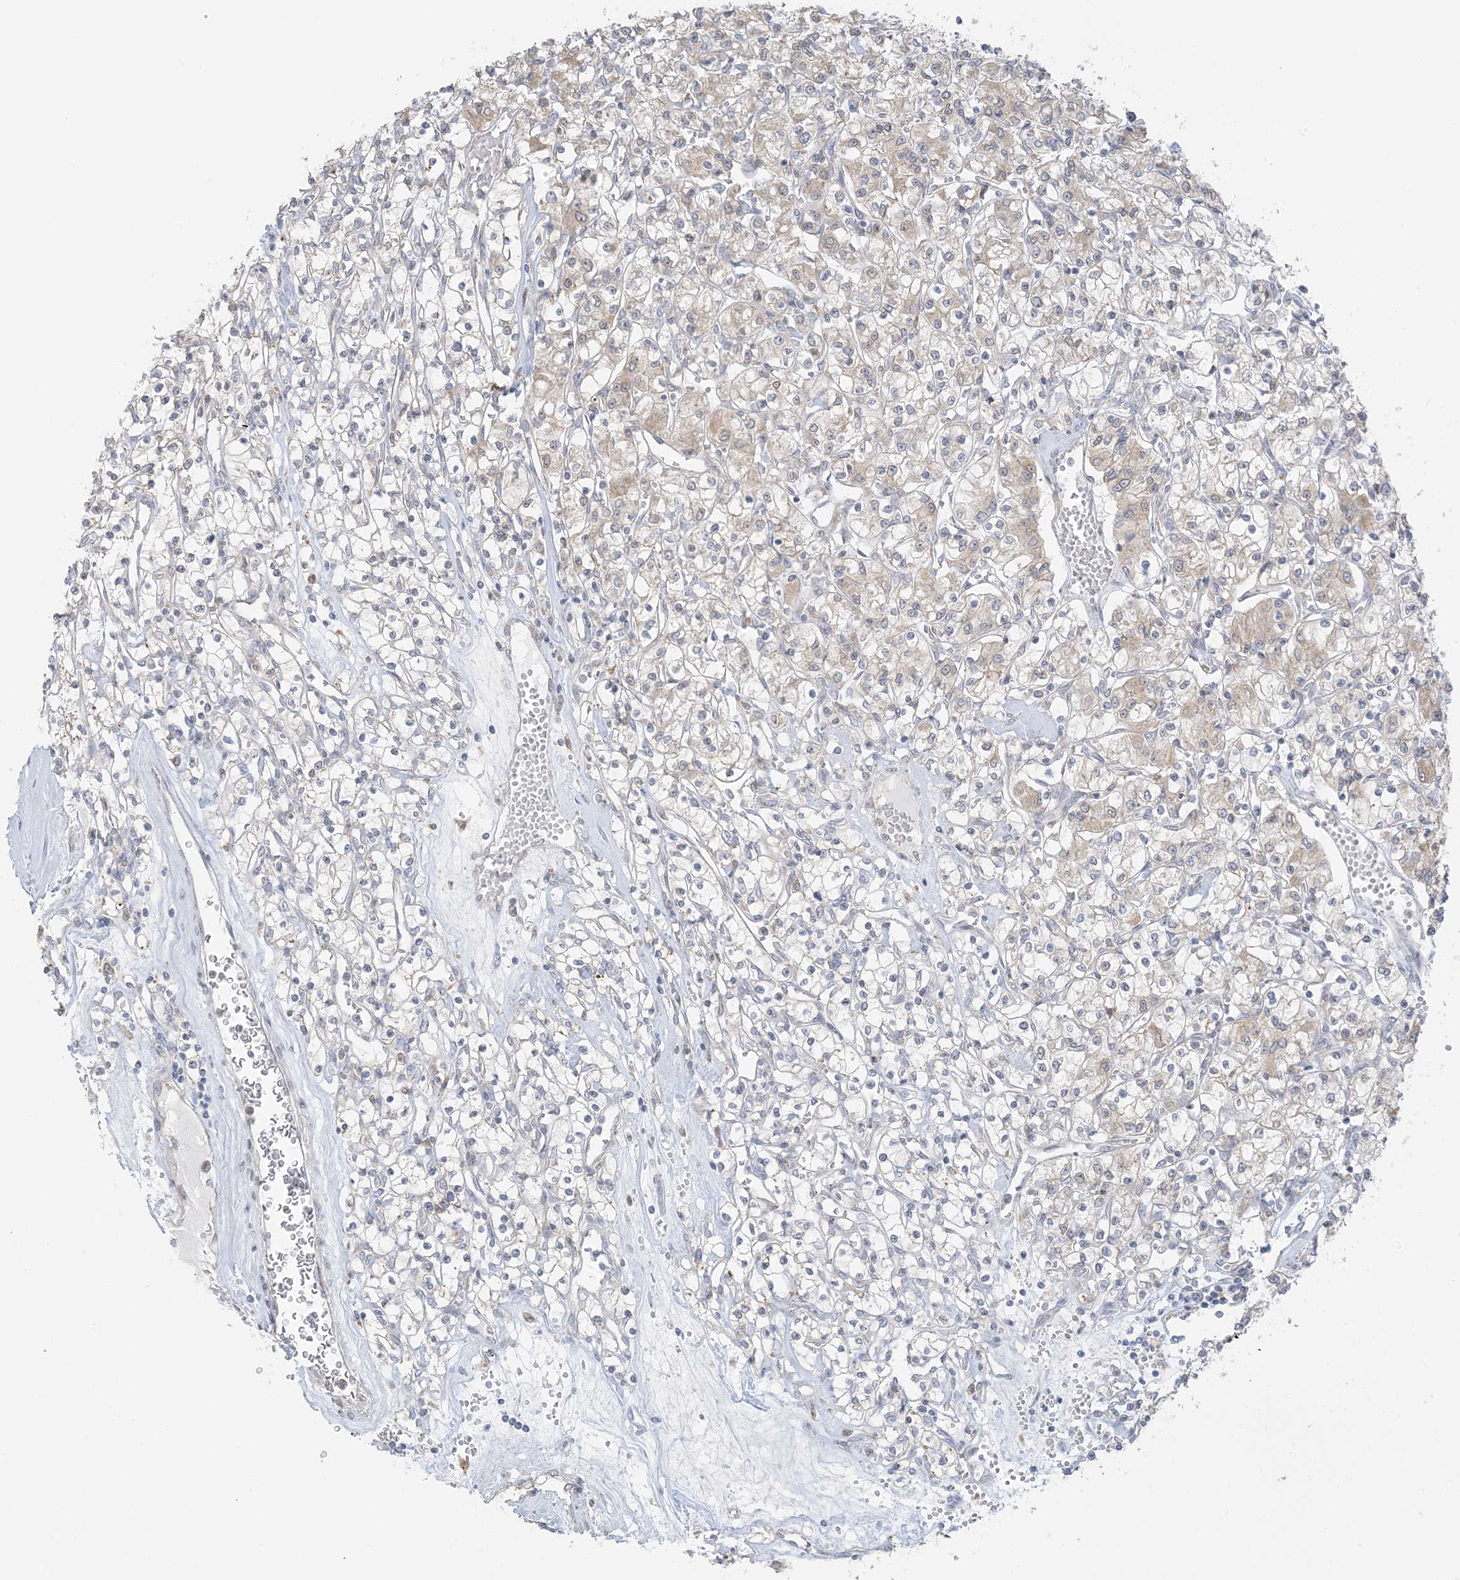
{"staining": {"intensity": "weak", "quantity": "25%-75%", "location": "cytoplasmic/membranous"}, "tissue": "renal cancer", "cell_type": "Tumor cells", "image_type": "cancer", "snomed": [{"axis": "morphology", "description": "Adenocarcinoma, NOS"}, {"axis": "topography", "description": "Kidney"}], "caption": "Immunohistochemistry histopathology image of human renal cancer (adenocarcinoma) stained for a protein (brown), which demonstrates low levels of weak cytoplasmic/membranous staining in approximately 25%-75% of tumor cells.", "gene": "EEFSEC", "patient": {"sex": "female", "age": 59}}